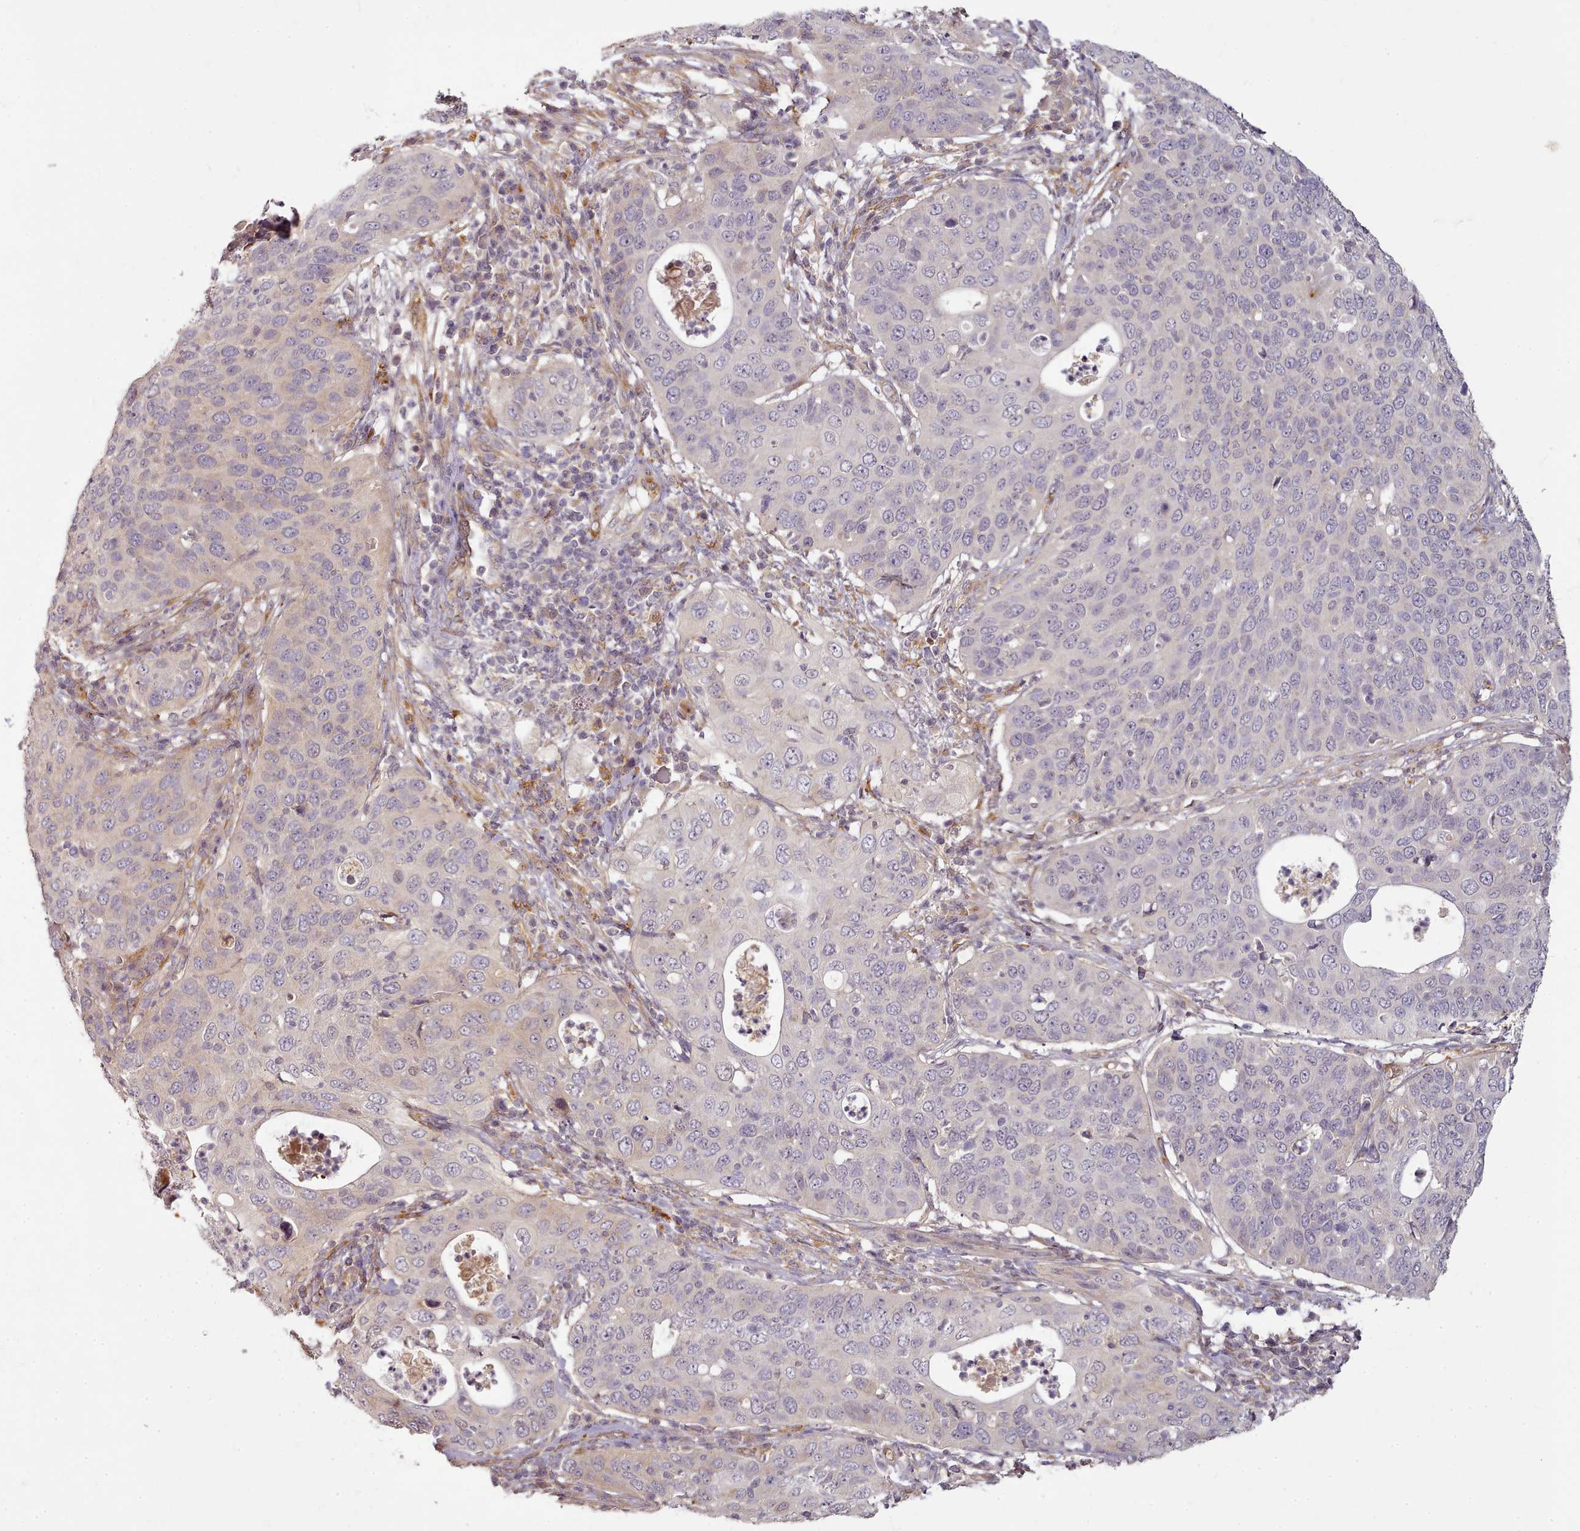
{"staining": {"intensity": "negative", "quantity": "none", "location": "none"}, "tissue": "cervical cancer", "cell_type": "Tumor cells", "image_type": "cancer", "snomed": [{"axis": "morphology", "description": "Squamous cell carcinoma, NOS"}, {"axis": "topography", "description": "Cervix"}], "caption": "Immunohistochemical staining of human cervical cancer displays no significant expression in tumor cells.", "gene": "C1QTNF5", "patient": {"sex": "female", "age": 36}}